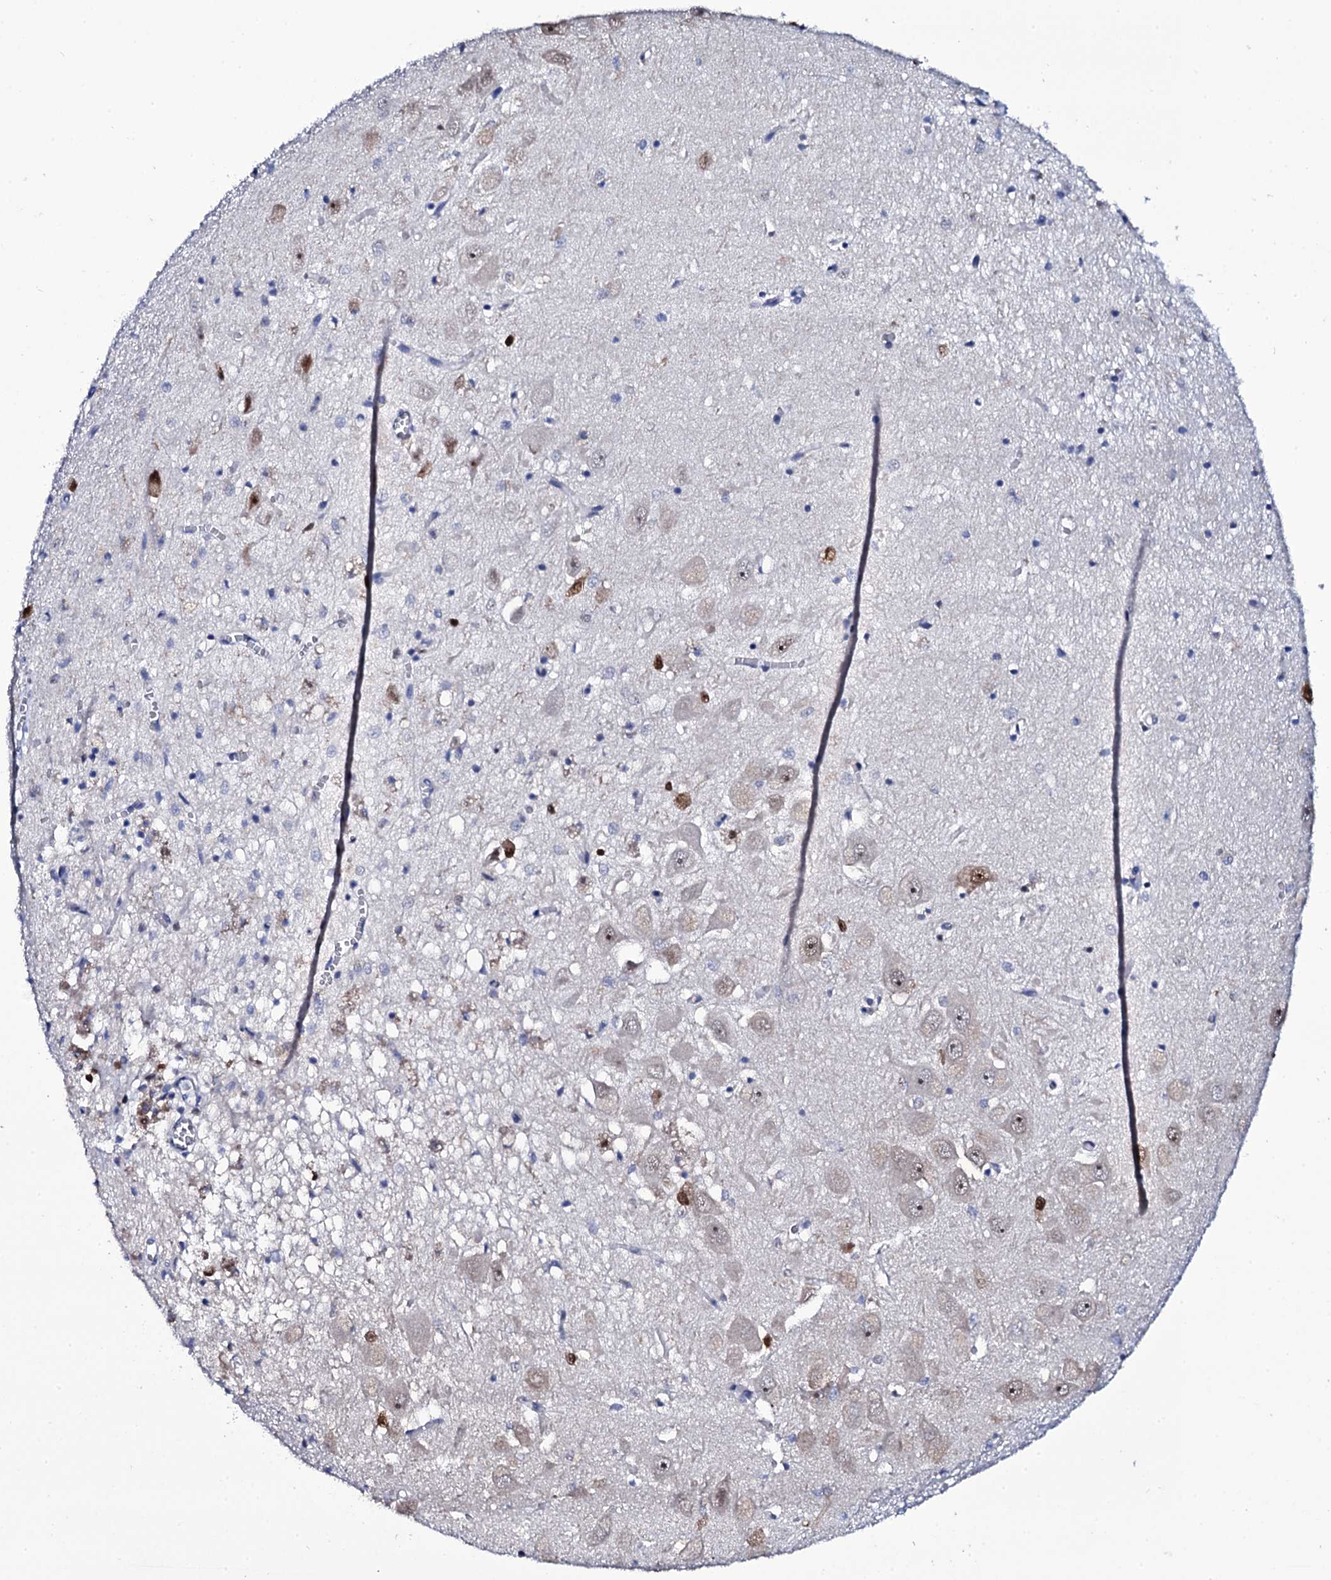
{"staining": {"intensity": "negative", "quantity": "none", "location": "none"}, "tissue": "hippocampus", "cell_type": "Glial cells", "image_type": "normal", "snomed": [{"axis": "morphology", "description": "Normal tissue, NOS"}, {"axis": "topography", "description": "Hippocampus"}], "caption": "A high-resolution photomicrograph shows IHC staining of unremarkable hippocampus, which displays no significant positivity in glial cells.", "gene": "NPM2", "patient": {"sex": "female", "age": 64}}